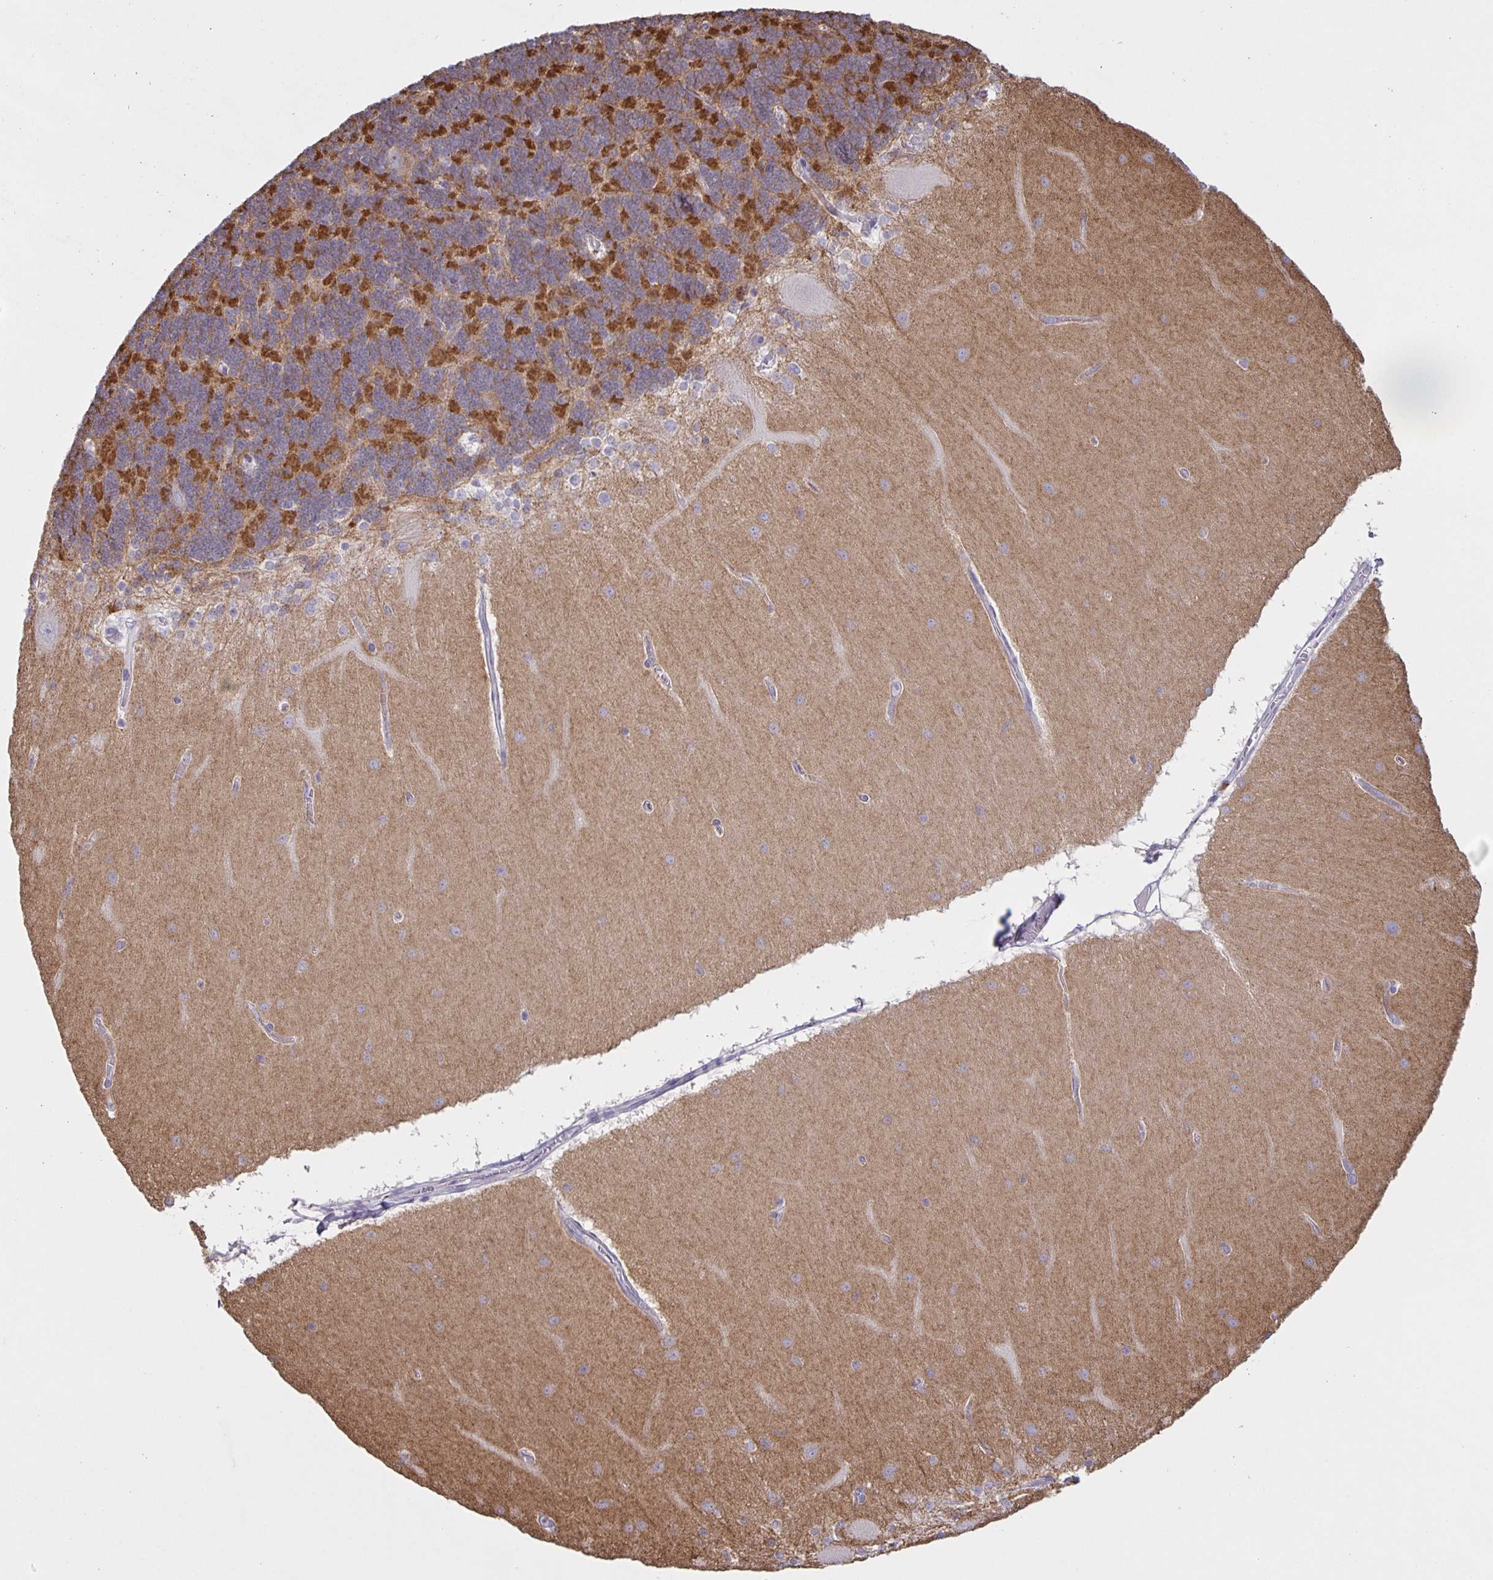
{"staining": {"intensity": "strong", "quantity": "<25%", "location": "cytoplasmic/membranous"}, "tissue": "cerebellum", "cell_type": "Cells in granular layer", "image_type": "normal", "snomed": [{"axis": "morphology", "description": "Normal tissue, NOS"}, {"axis": "topography", "description": "Cerebellum"}], "caption": "IHC photomicrograph of benign cerebellum: human cerebellum stained using immunohistochemistry displays medium levels of strong protein expression localized specifically in the cytoplasmic/membranous of cells in granular layer, appearing as a cytoplasmic/membranous brown color.", "gene": "SRCIN1", "patient": {"sex": "female", "age": 54}}